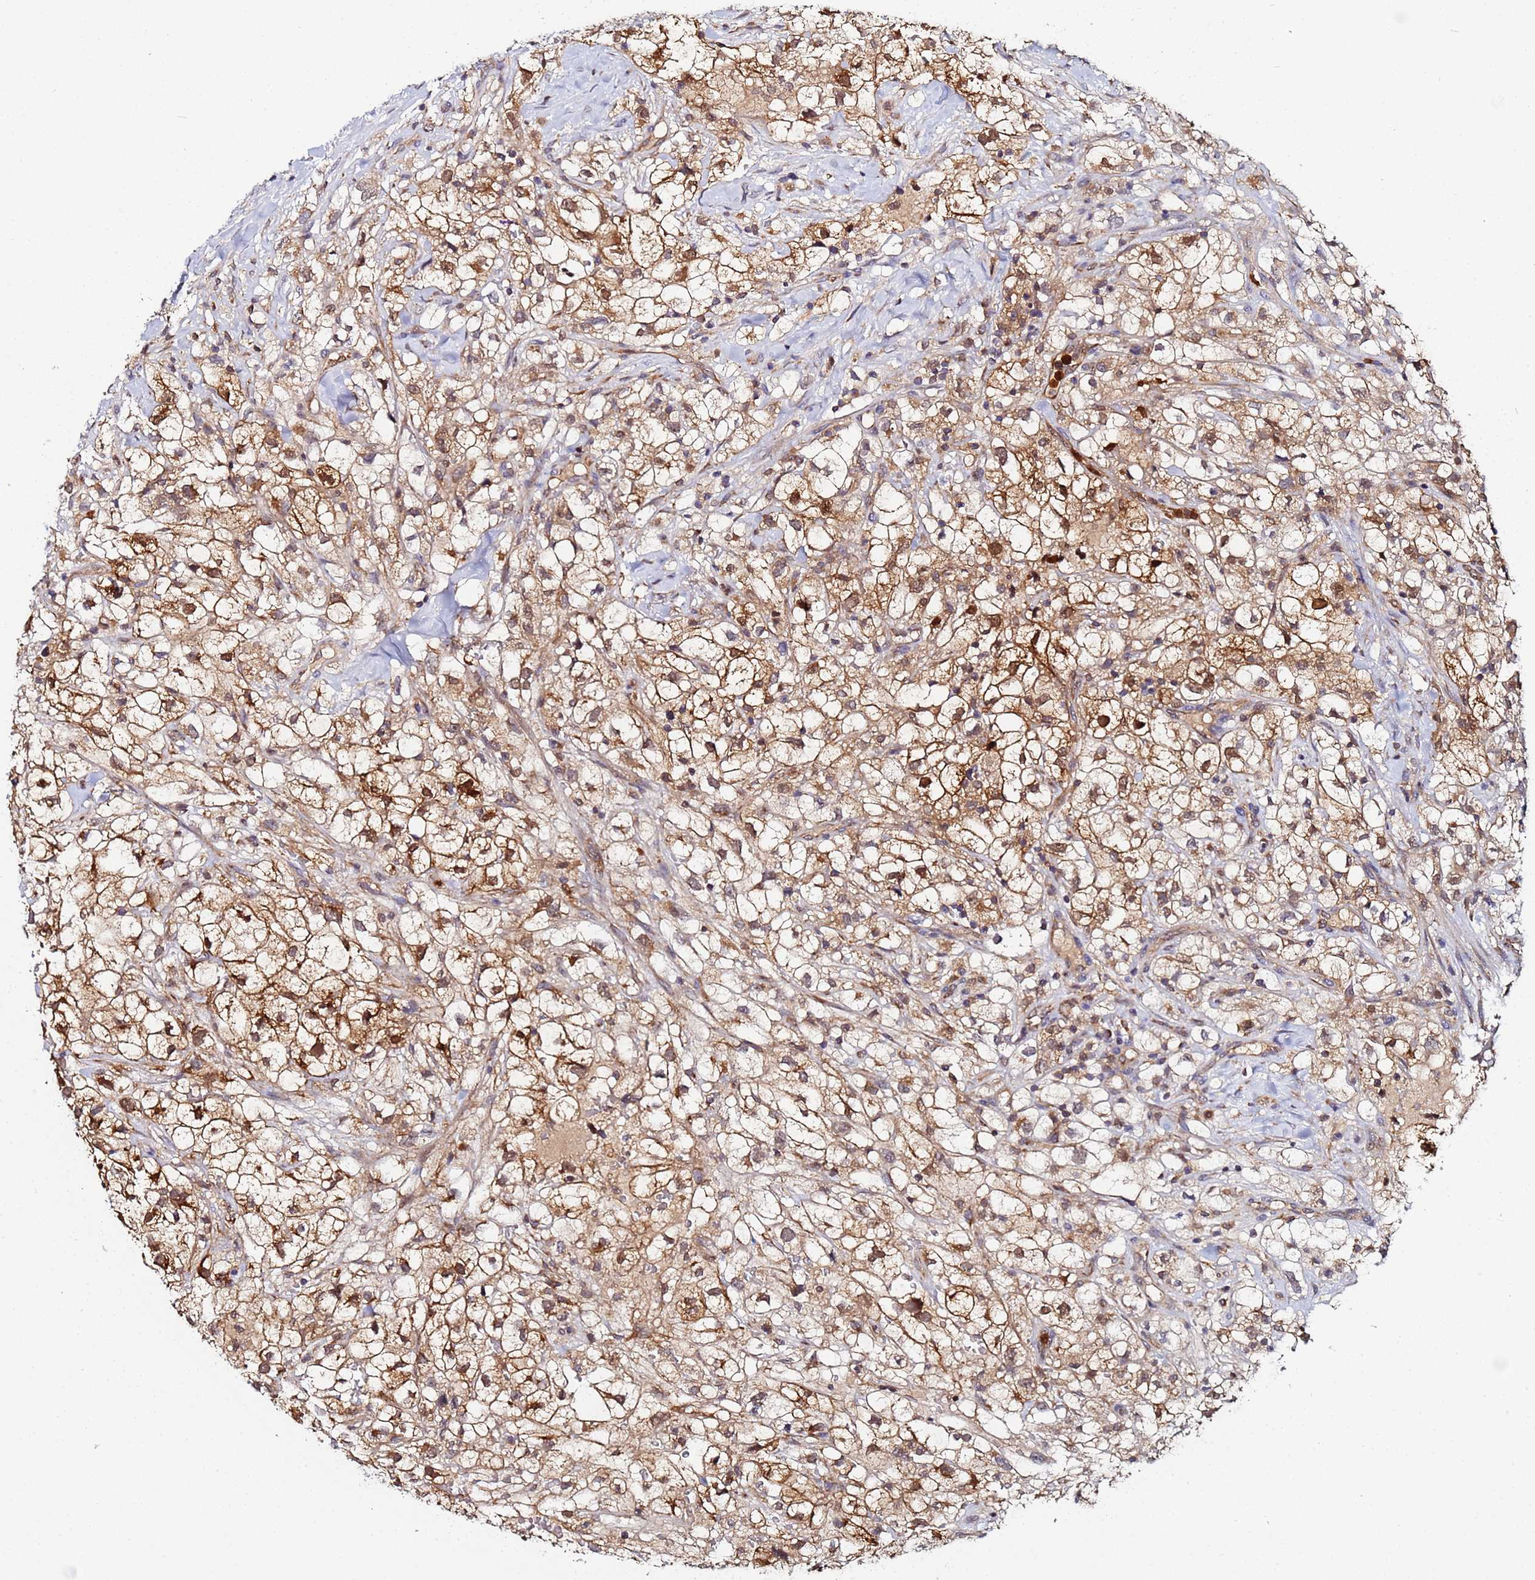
{"staining": {"intensity": "strong", "quantity": ">75%", "location": "cytoplasmic/membranous,nuclear"}, "tissue": "renal cancer", "cell_type": "Tumor cells", "image_type": "cancer", "snomed": [{"axis": "morphology", "description": "Adenocarcinoma, NOS"}, {"axis": "topography", "description": "Kidney"}], "caption": "A micrograph showing strong cytoplasmic/membranous and nuclear staining in about >75% of tumor cells in renal adenocarcinoma, as visualized by brown immunohistochemical staining.", "gene": "CCDC127", "patient": {"sex": "male", "age": 59}}